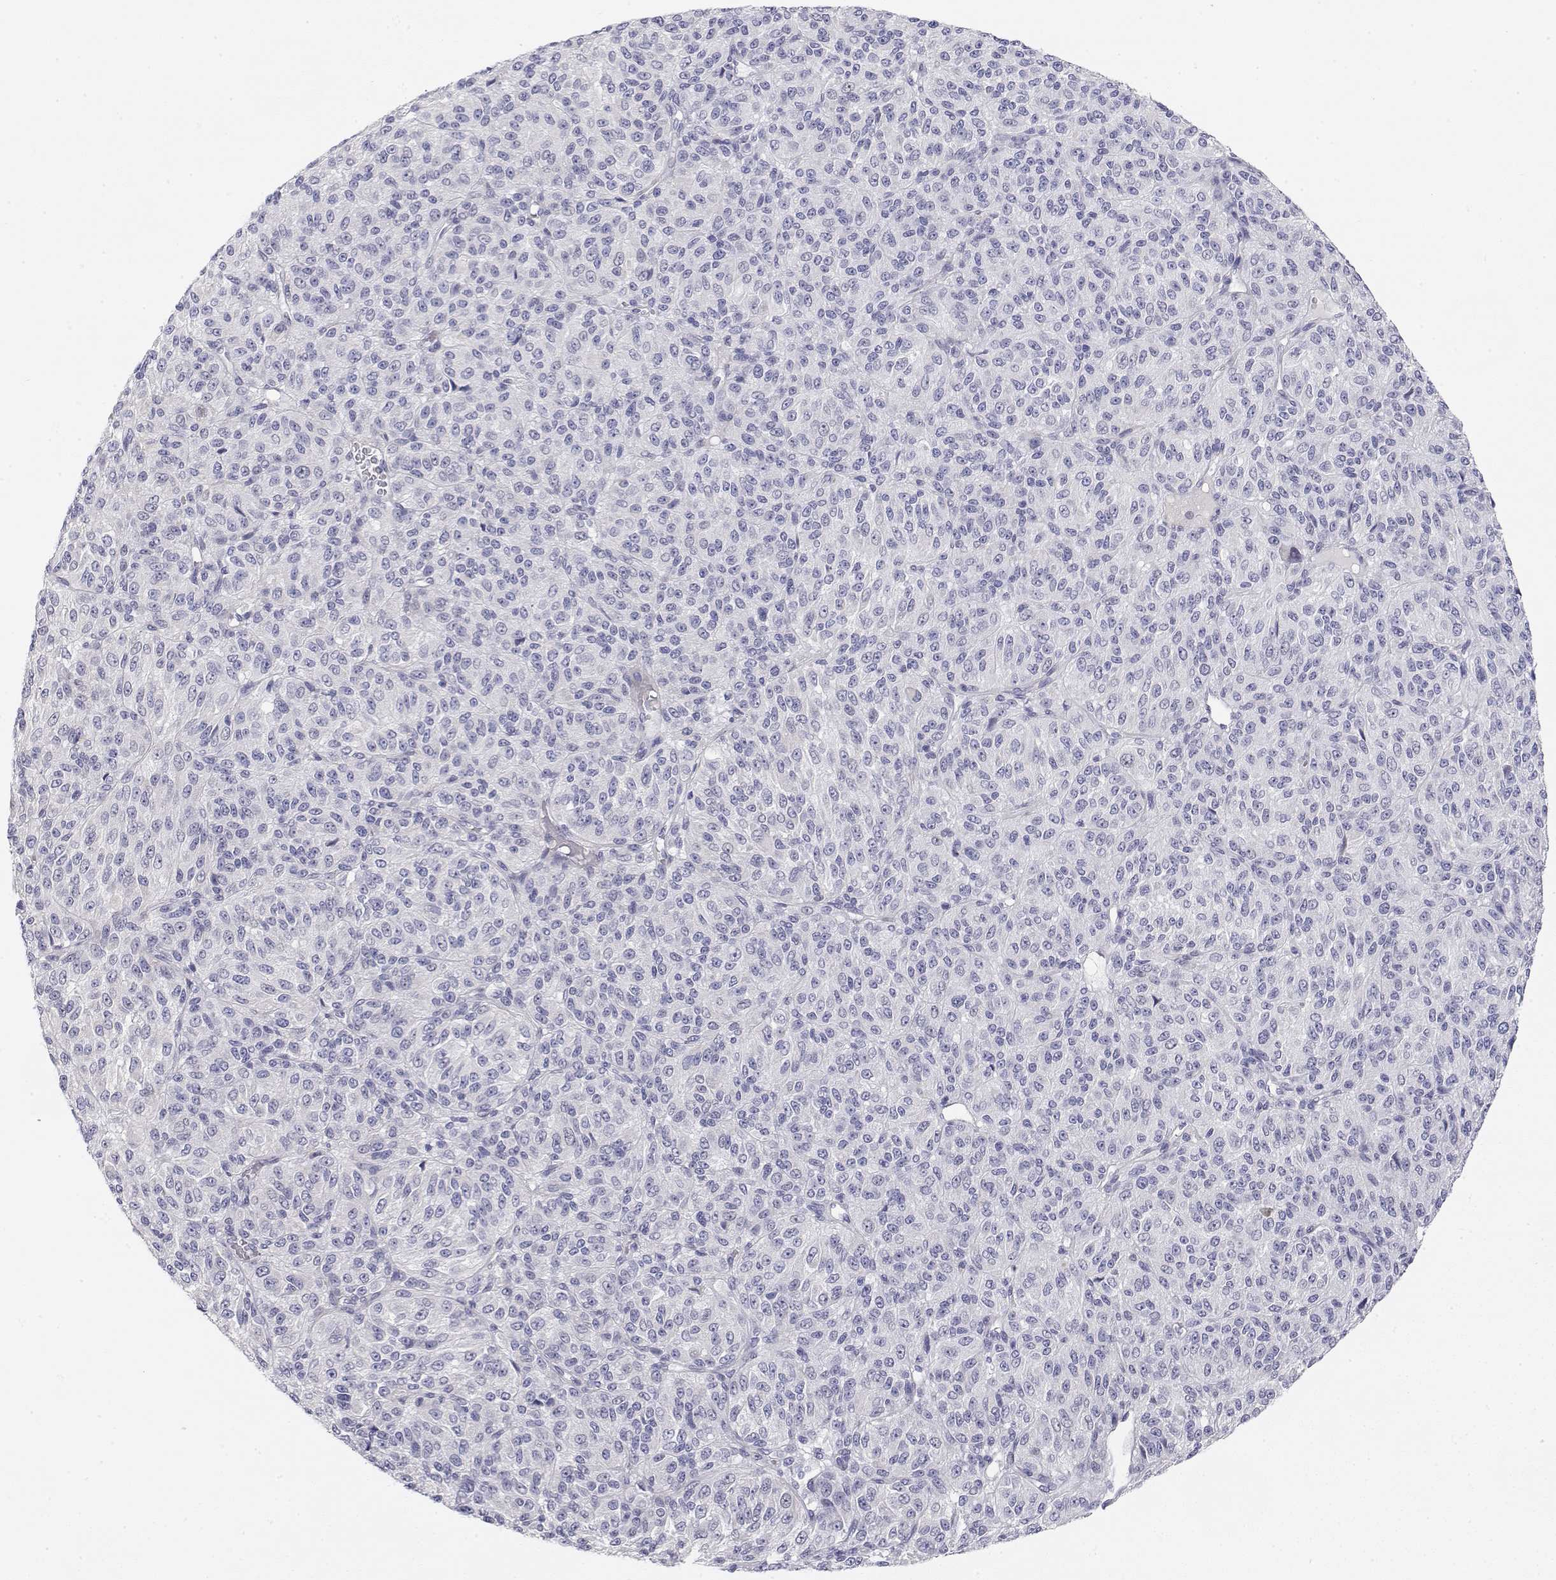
{"staining": {"intensity": "negative", "quantity": "none", "location": "none"}, "tissue": "melanoma", "cell_type": "Tumor cells", "image_type": "cancer", "snomed": [{"axis": "morphology", "description": "Malignant melanoma, Metastatic site"}, {"axis": "topography", "description": "Brain"}], "caption": "Photomicrograph shows no significant protein positivity in tumor cells of malignant melanoma (metastatic site).", "gene": "MISP", "patient": {"sex": "female", "age": 56}}